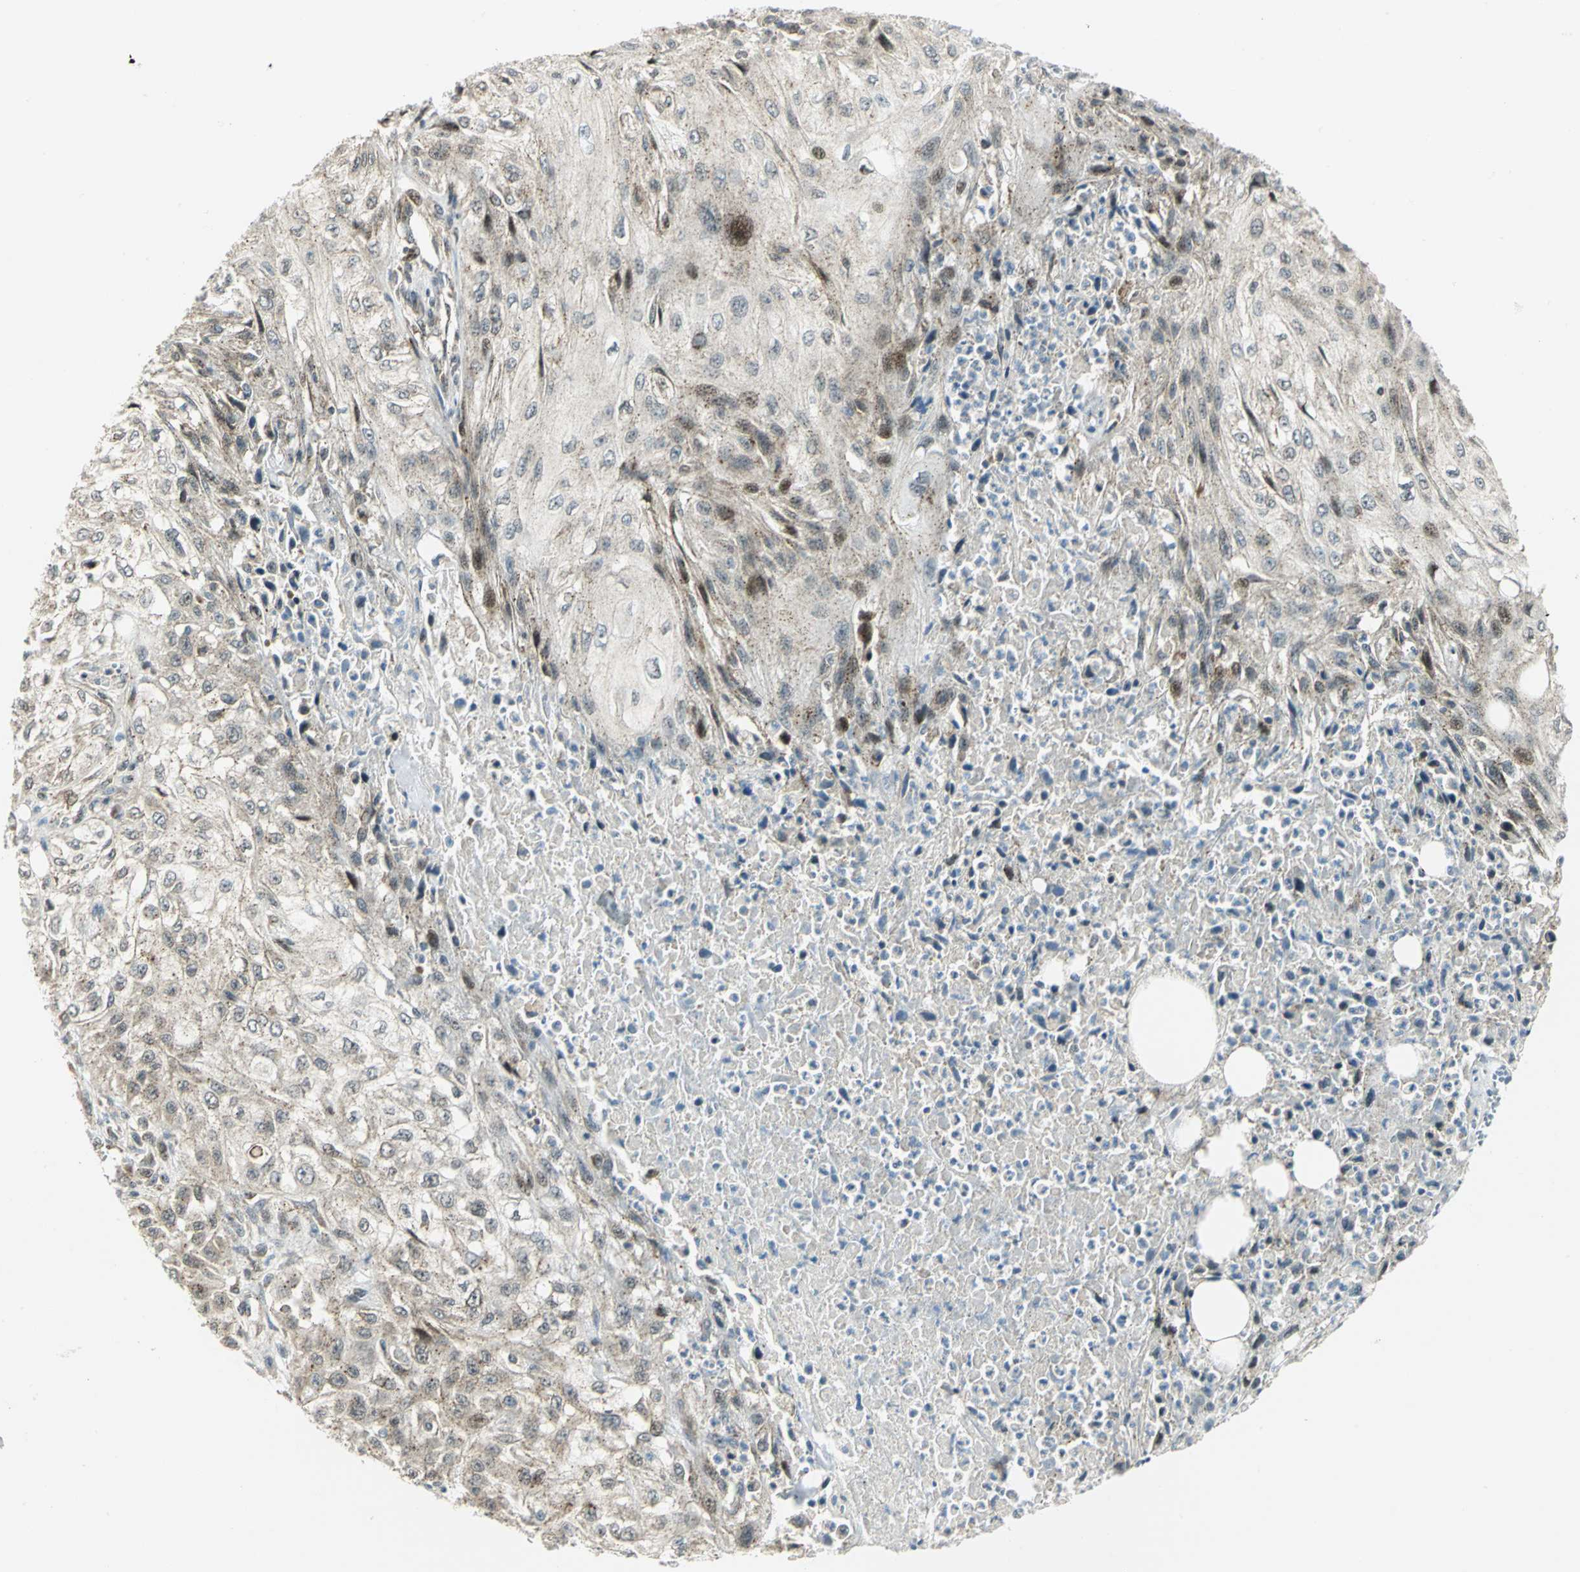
{"staining": {"intensity": "weak", "quantity": ">75%", "location": "cytoplasmic/membranous"}, "tissue": "skin cancer", "cell_type": "Tumor cells", "image_type": "cancer", "snomed": [{"axis": "morphology", "description": "Squamous cell carcinoma, NOS"}, {"axis": "topography", "description": "Skin"}], "caption": "DAB (3,3'-diaminobenzidine) immunohistochemical staining of human skin cancer (squamous cell carcinoma) shows weak cytoplasmic/membranous protein expression in about >75% of tumor cells. (DAB IHC, brown staining for protein, blue staining for nuclei).", "gene": "ATP6V1A", "patient": {"sex": "male", "age": 75}}